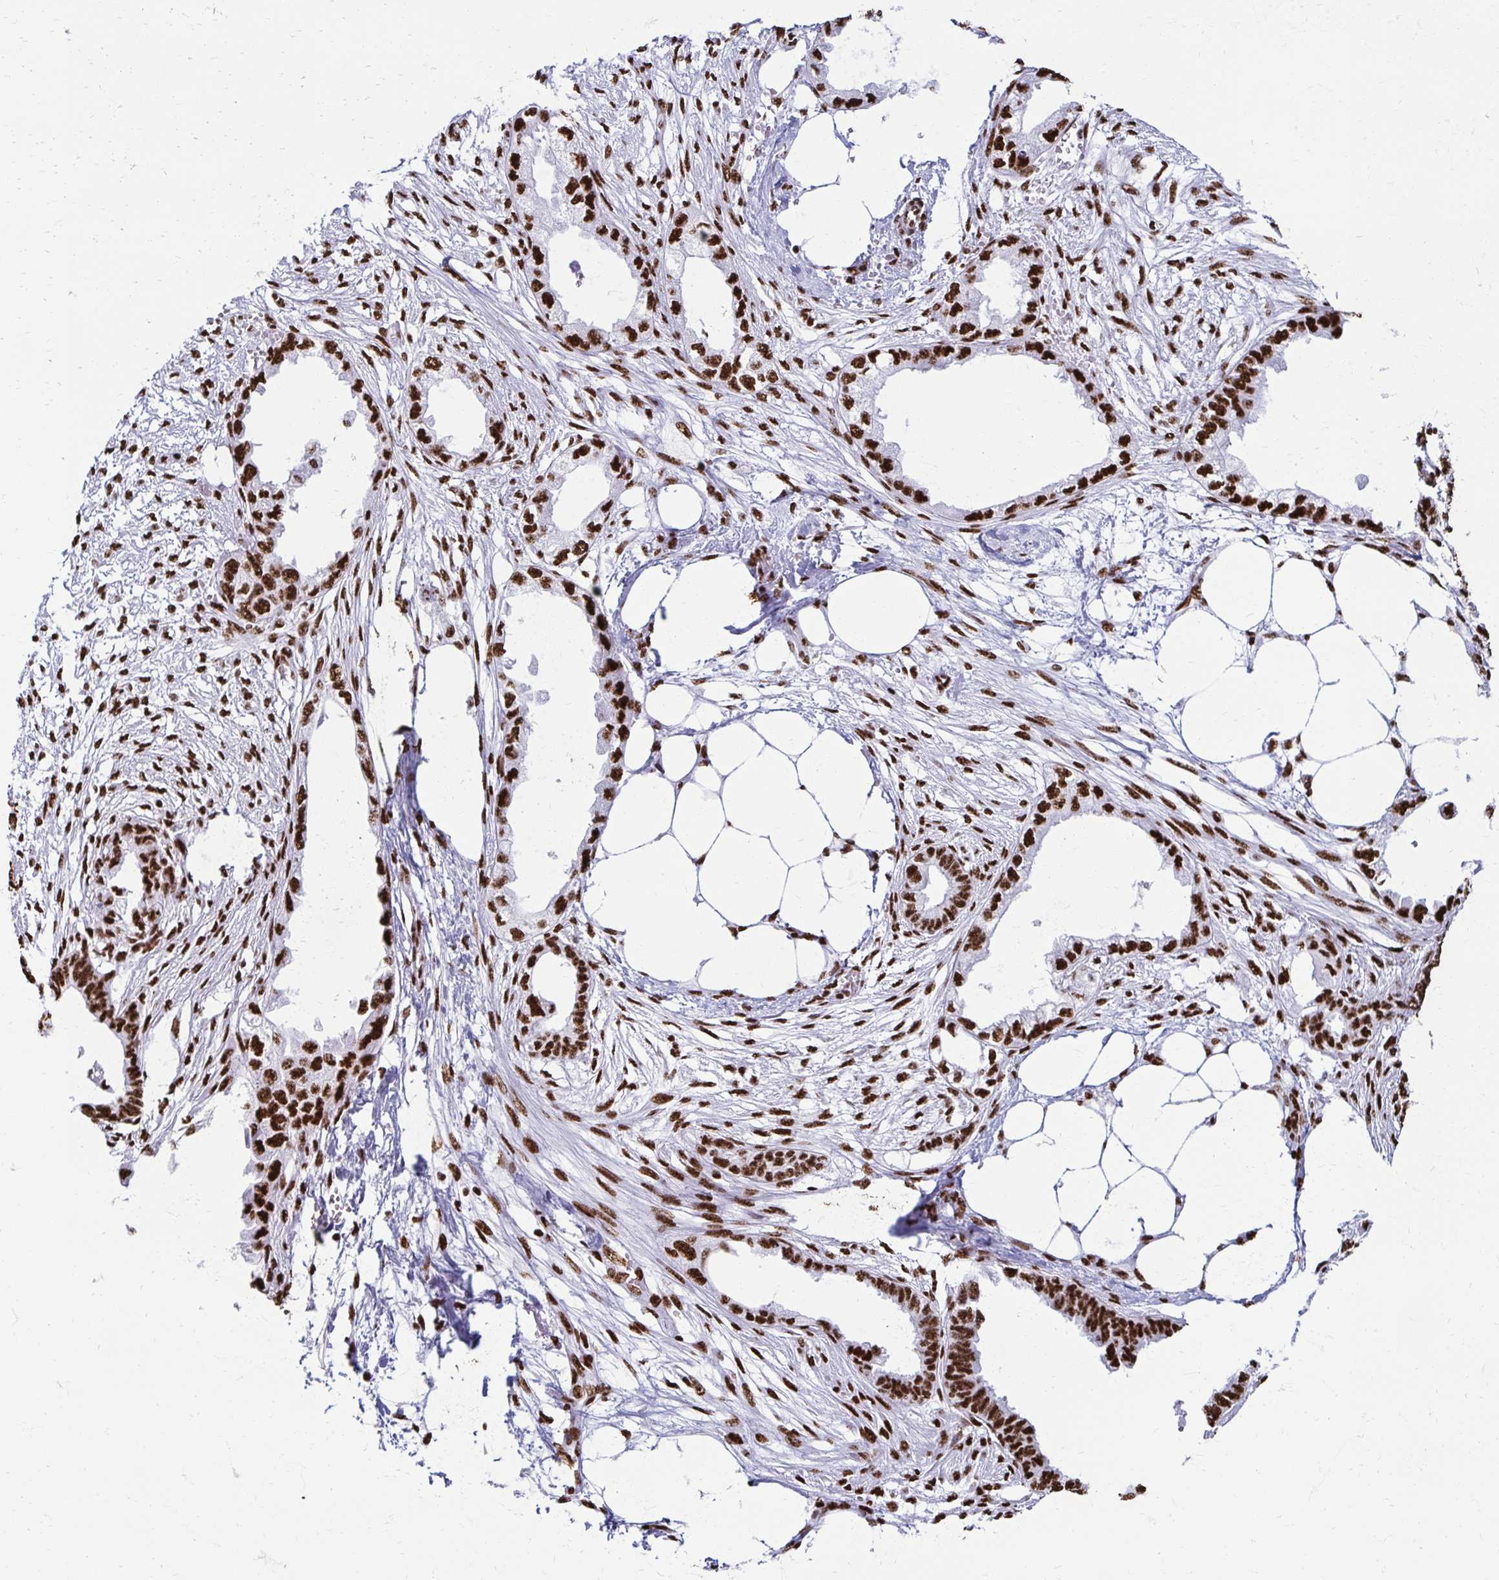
{"staining": {"intensity": "strong", "quantity": ">75%", "location": "nuclear"}, "tissue": "endometrial cancer", "cell_type": "Tumor cells", "image_type": "cancer", "snomed": [{"axis": "morphology", "description": "Adenocarcinoma, NOS"}, {"axis": "morphology", "description": "Adenocarcinoma, metastatic, NOS"}, {"axis": "topography", "description": "Adipose tissue"}, {"axis": "topography", "description": "Endometrium"}], "caption": "A high-resolution image shows immunohistochemistry (IHC) staining of metastatic adenocarcinoma (endometrial), which displays strong nuclear staining in about >75% of tumor cells. The staining was performed using DAB to visualize the protein expression in brown, while the nuclei were stained in blue with hematoxylin (Magnification: 20x).", "gene": "NONO", "patient": {"sex": "female", "age": 67}}